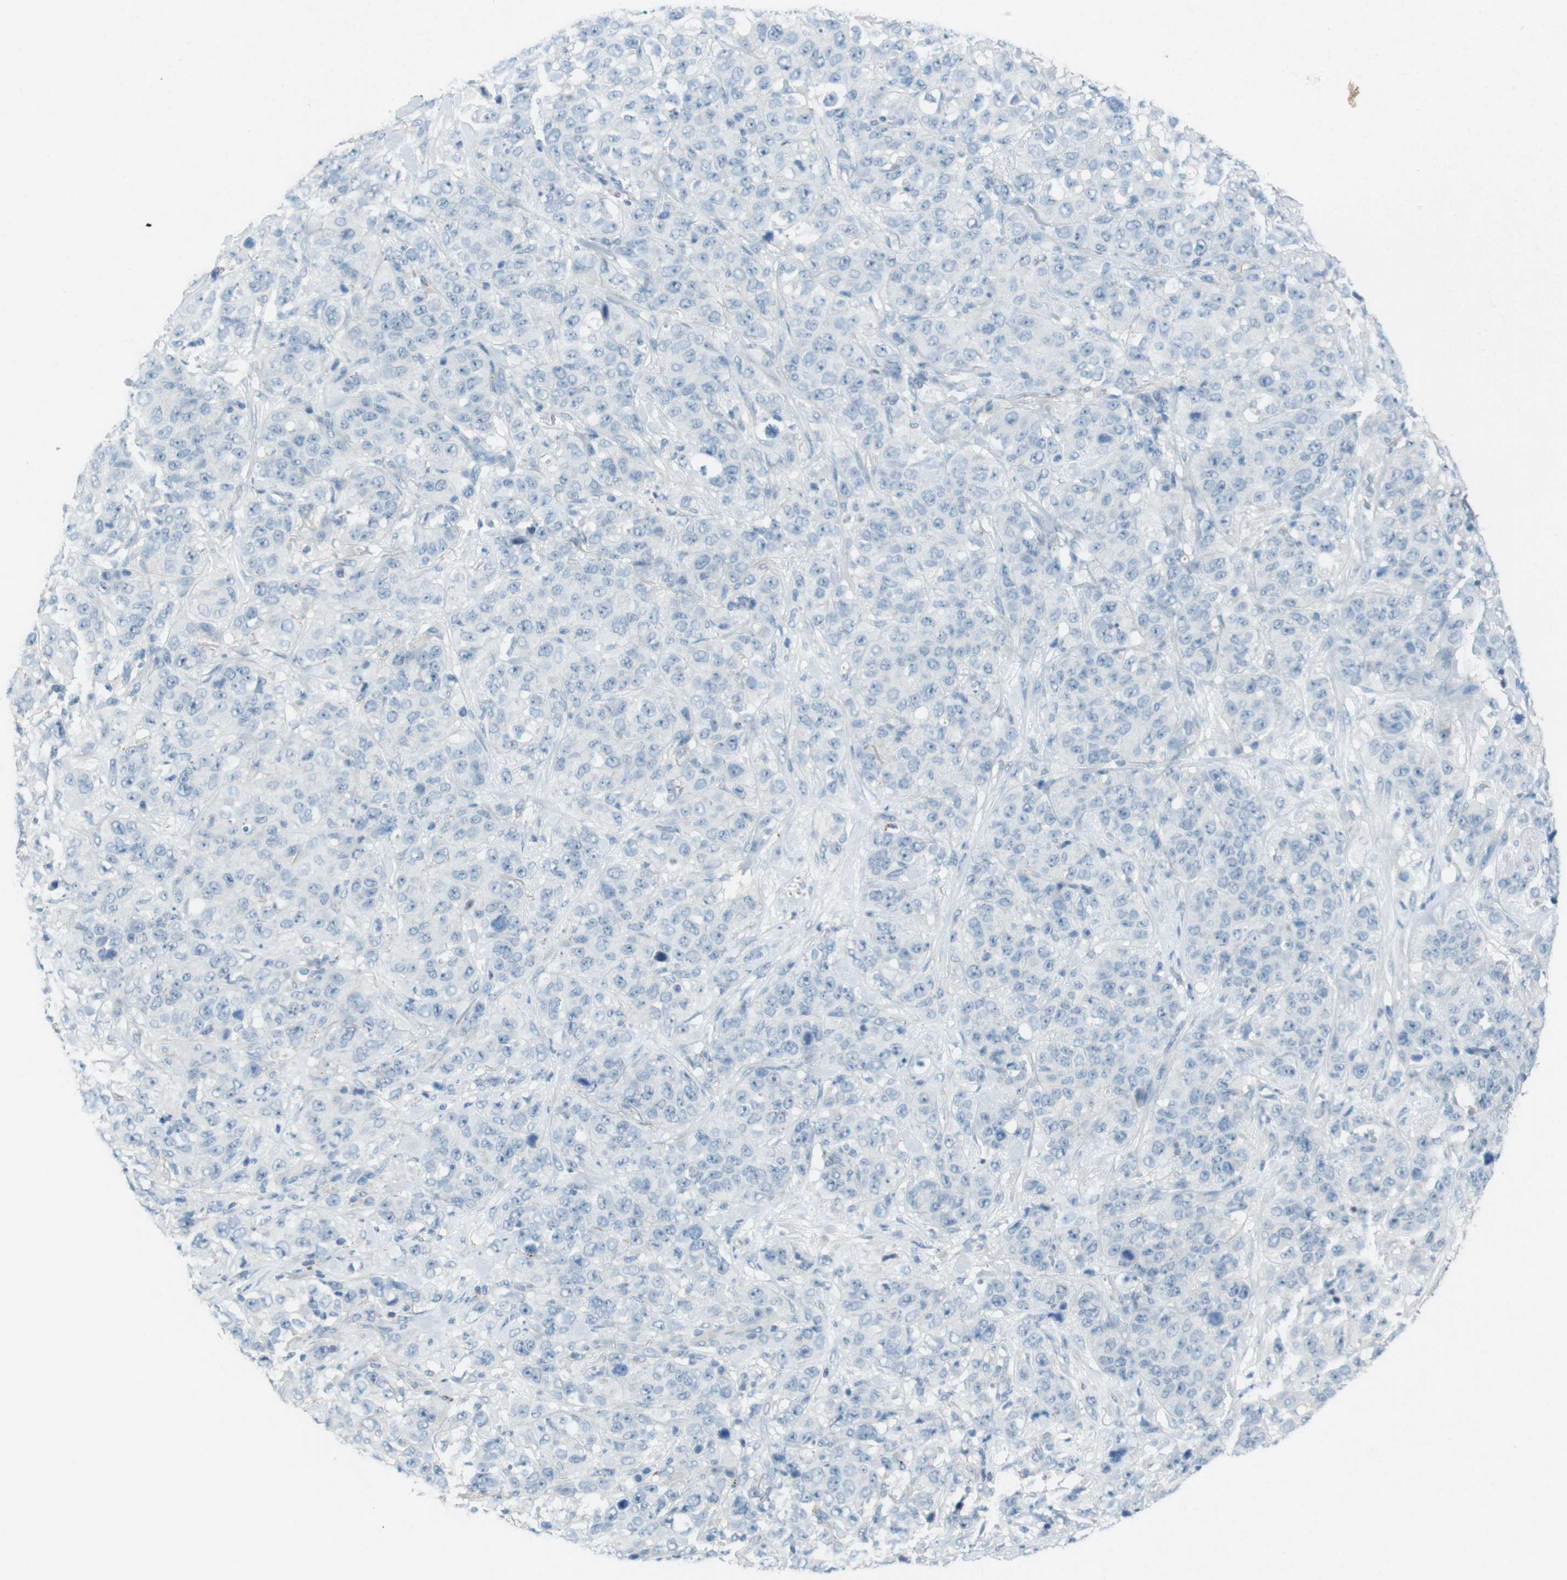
{"staining": {"intensity": "negative", "quantity": "none", "location": "none"}, "tissue": "stomach cancer", "cell_type": "Tumor cells", "image_type": "cancer", "snomed": [{"axis": "morphology", "description": "Normal tissue, NOS"}, {"axis": "morphology", "description": "Adenocarcinoma, NOS"}, {"axis": "topography", "description": "Stomach"}], "caption": "An image of stomach cancer stained for a protein shows no brown staining in tumor cells. (Immunohistochemistry (ihc), brightfield microscopy, high magnification).", "gene": "ENTPD7", "patient": {"sex": "male", "age": 48}}